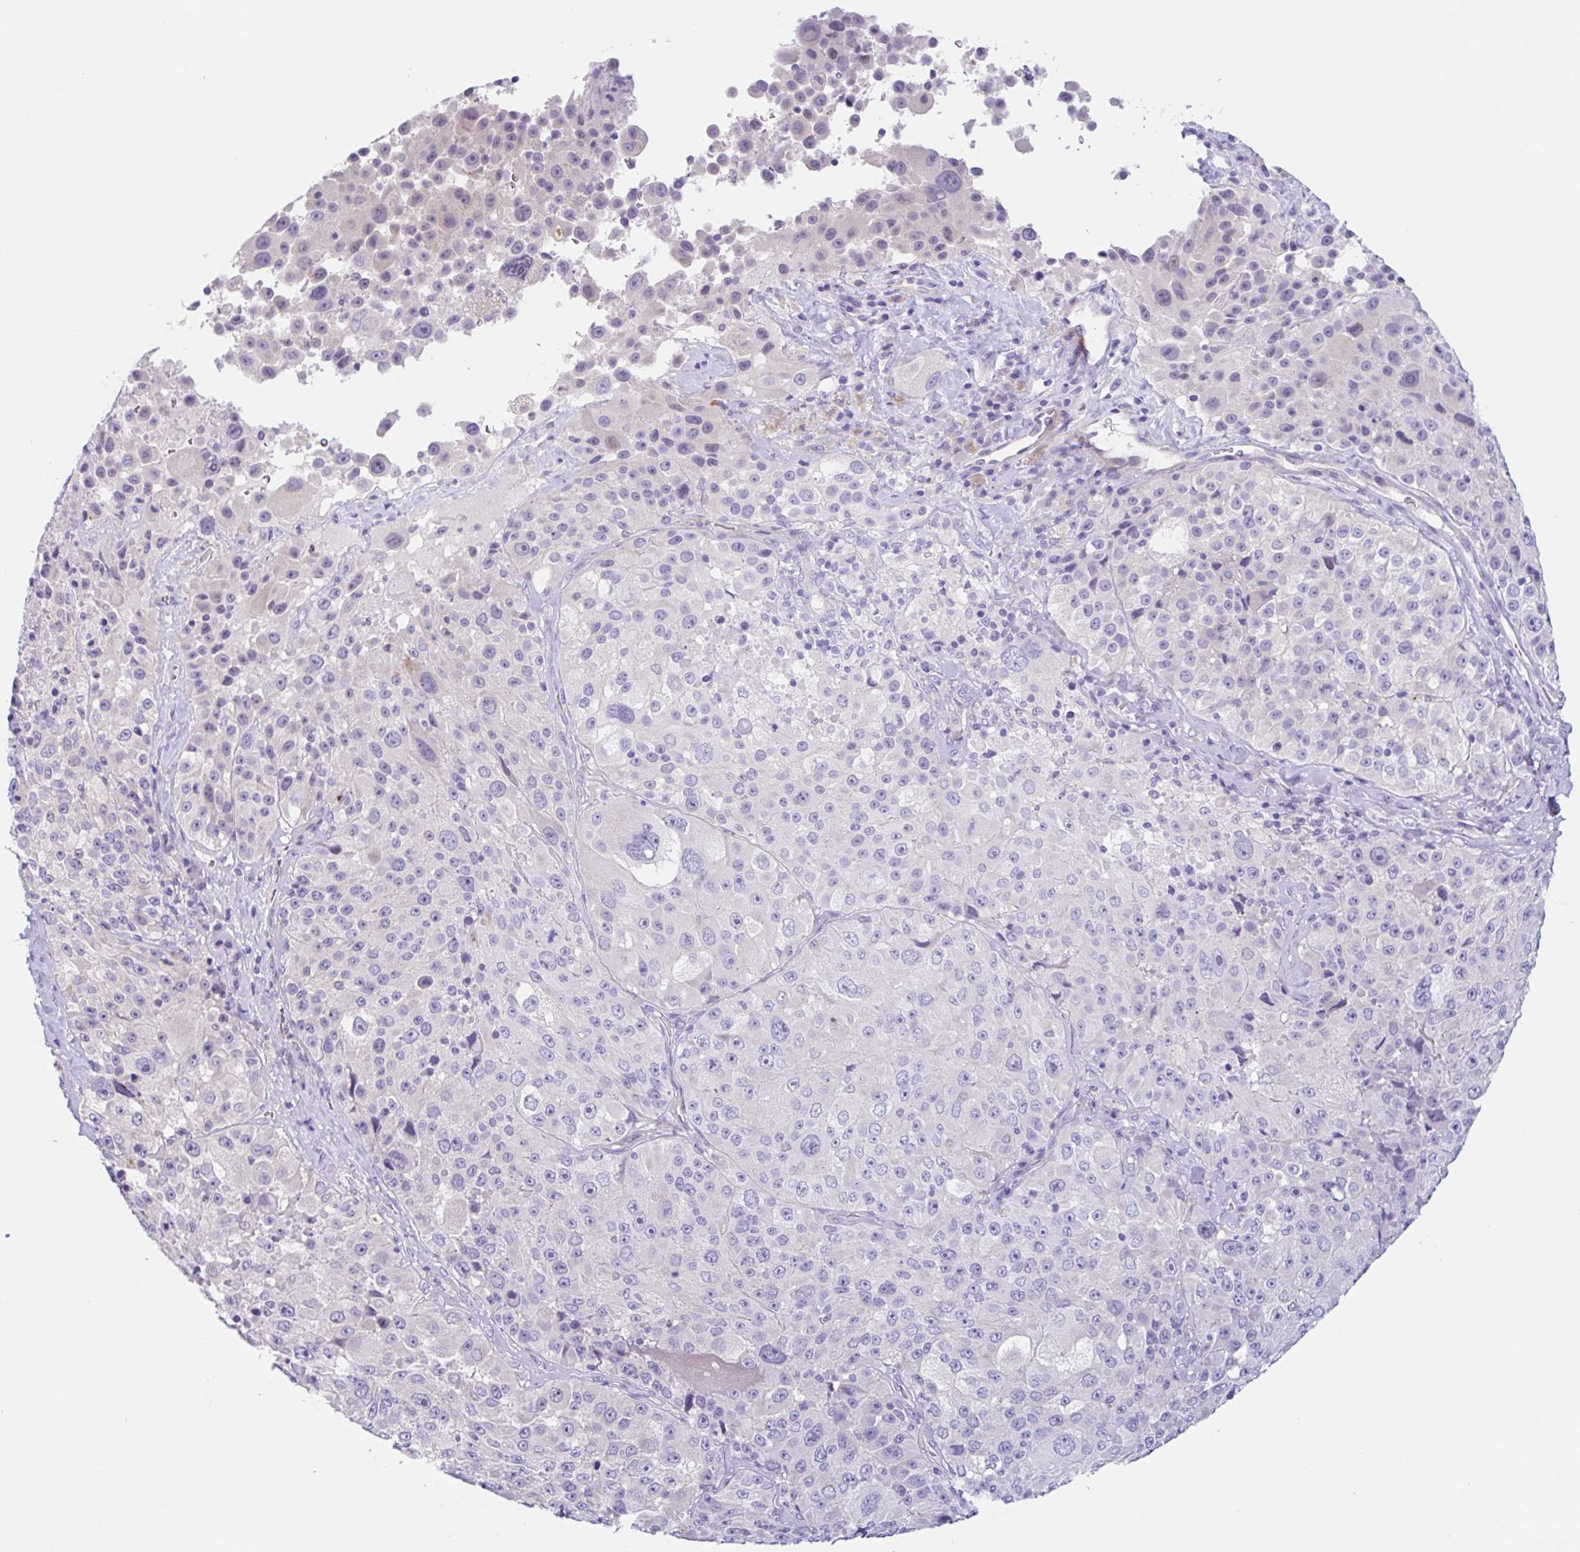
{"staining": {"intensity": "negative", "quantity": "none", "location": "none"}, "tissue": "melanoma", "cell_type": "Tumor cells", "image_type": "cancer", "snomed": [{"axis": "morphology", "description": "Malignant melanoma, Metastatic site"}, {"axis": "topography", "description": "Lymph node"}], "caption": "Melanoma stained for a protein using immunohistochemistry demonstrates no positivity tumor cells.", "gene": "OR6N2", "patient": {"sex": "male", "age": 62}}